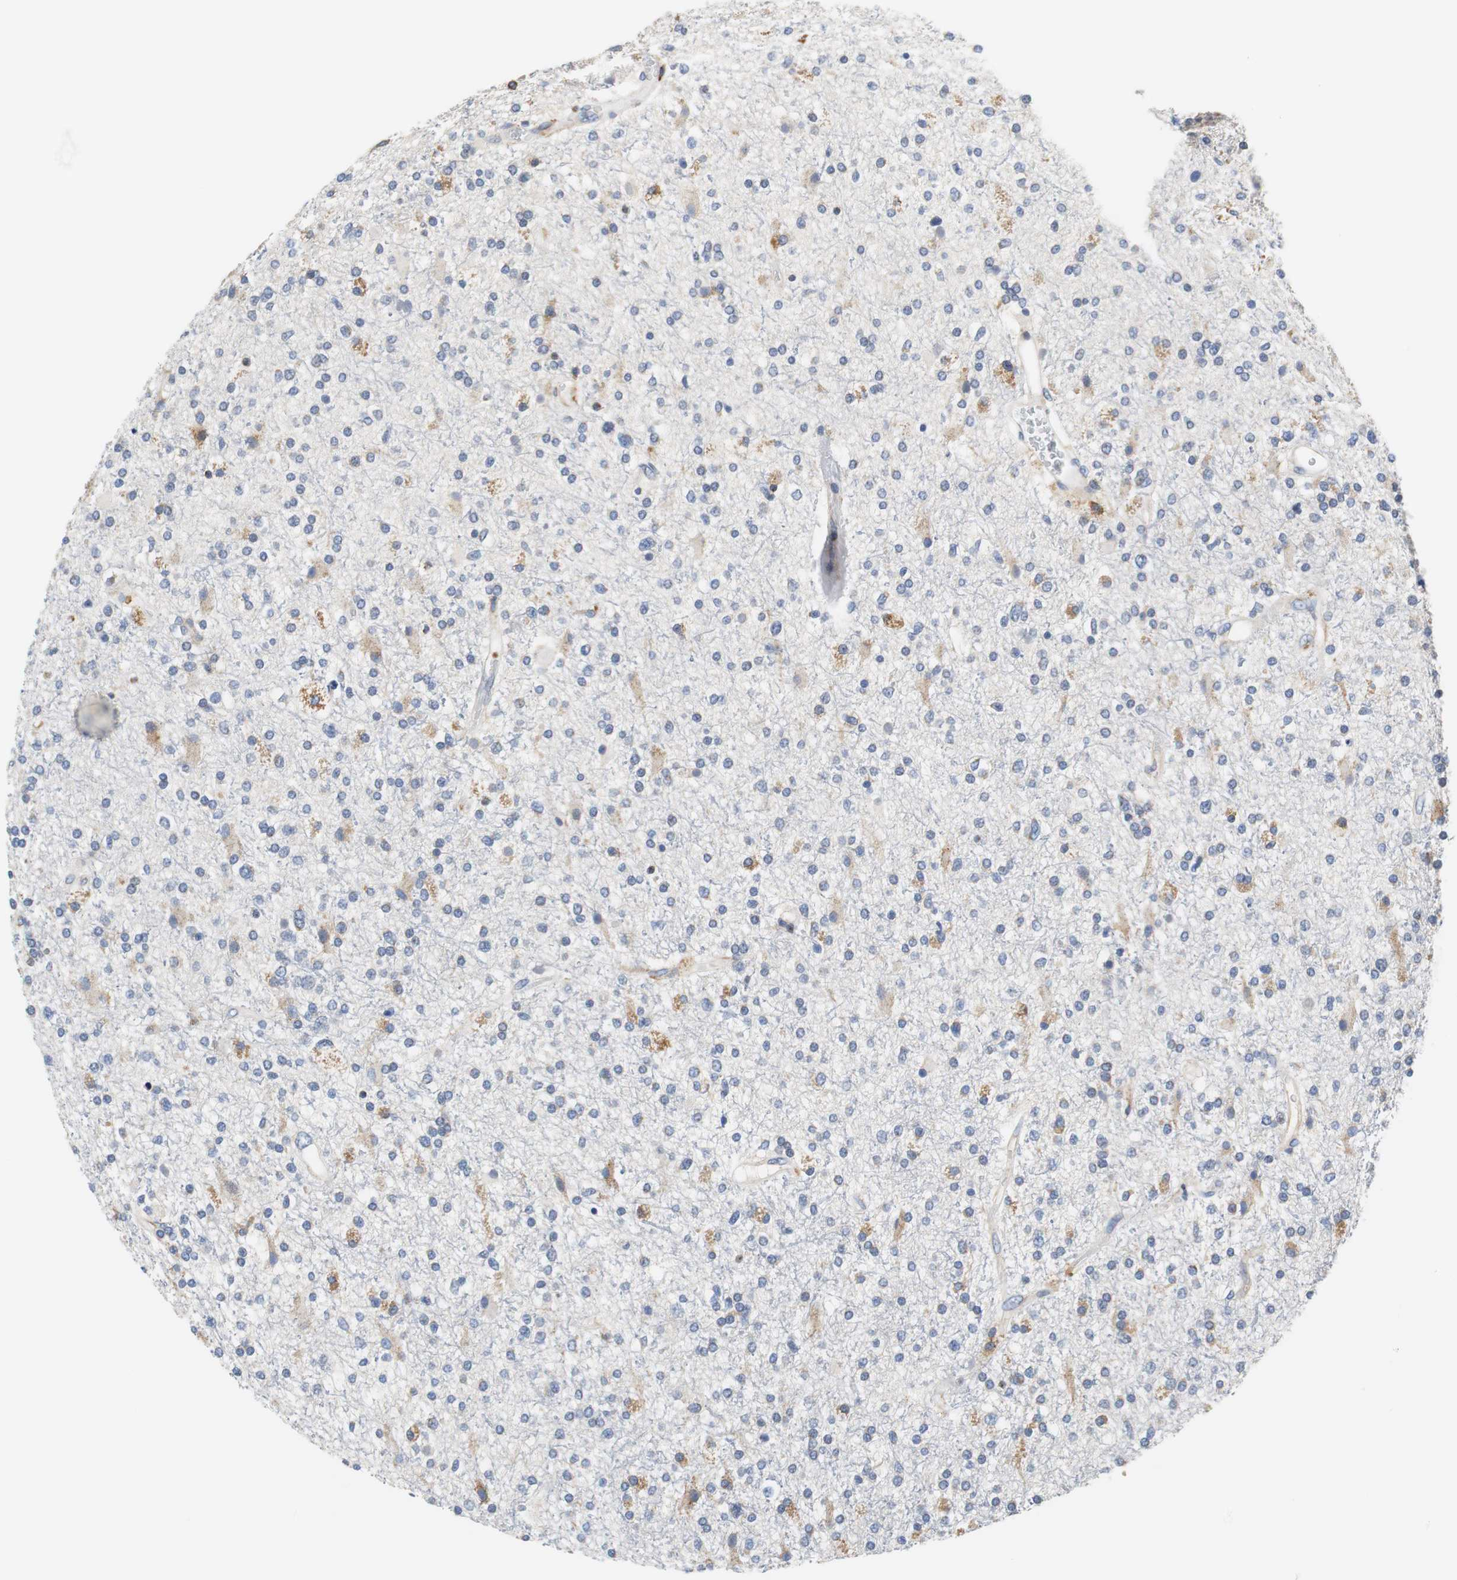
{"staining": {"intensity": "negative", "quantity": "none", "location": "none"}, "tissue": "glioma", "cell_type": "Tumor cells", "image_type": "cancer", "snomed": [{"axis": "morphology", "description": "Glioma, malignant, High grade"}, {"axis": "topography", "description": "Brain"}], "caption": "Histopathology image shows no protein staining in tumor cells of glioma tissue.", "gene": "VAMP8", "patient": {"sex": "male", "age": 33}}